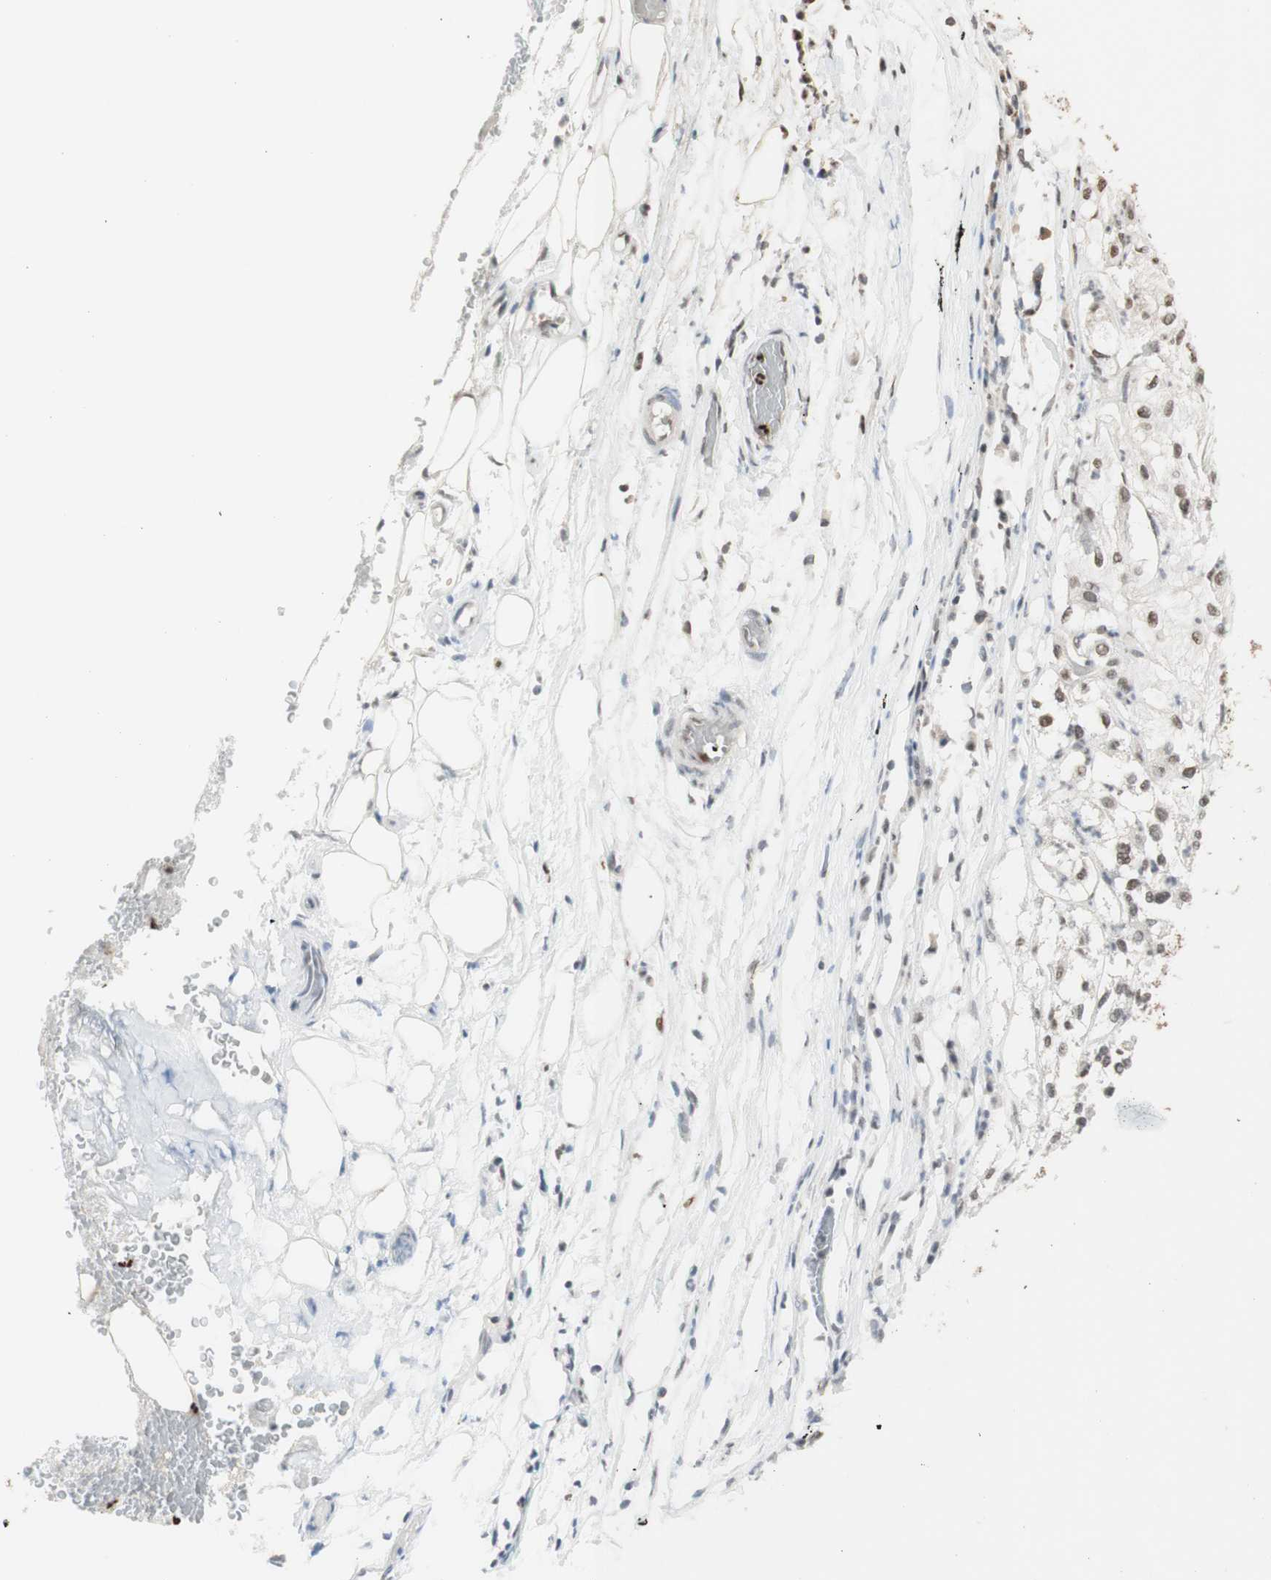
{"staining": {"intensity": "negative", "quantity": "none", "location": "none"}, "tissue": "lung cancer", "cell_type": "Tumor cells", "image_type": "cancer", "snomed": [{"axis": "morphology", "description": "Inflammation, NOS"}, {"axis": "morphology", "description": "Squamous cell carcinoma, NOS"}, {"axis": "topography", "description": "Lymph node"}, {"axis": "topography", "description": "Soft tissue"}, {"axis": "topography", "description": "Lung"}], "caption": "Tumor cells show no significant protein positivity in lung cancer (squamous cell carcinoma).", "gene": "HNRNPA2B1", "patient": {"sex": "male", "age": 66}}